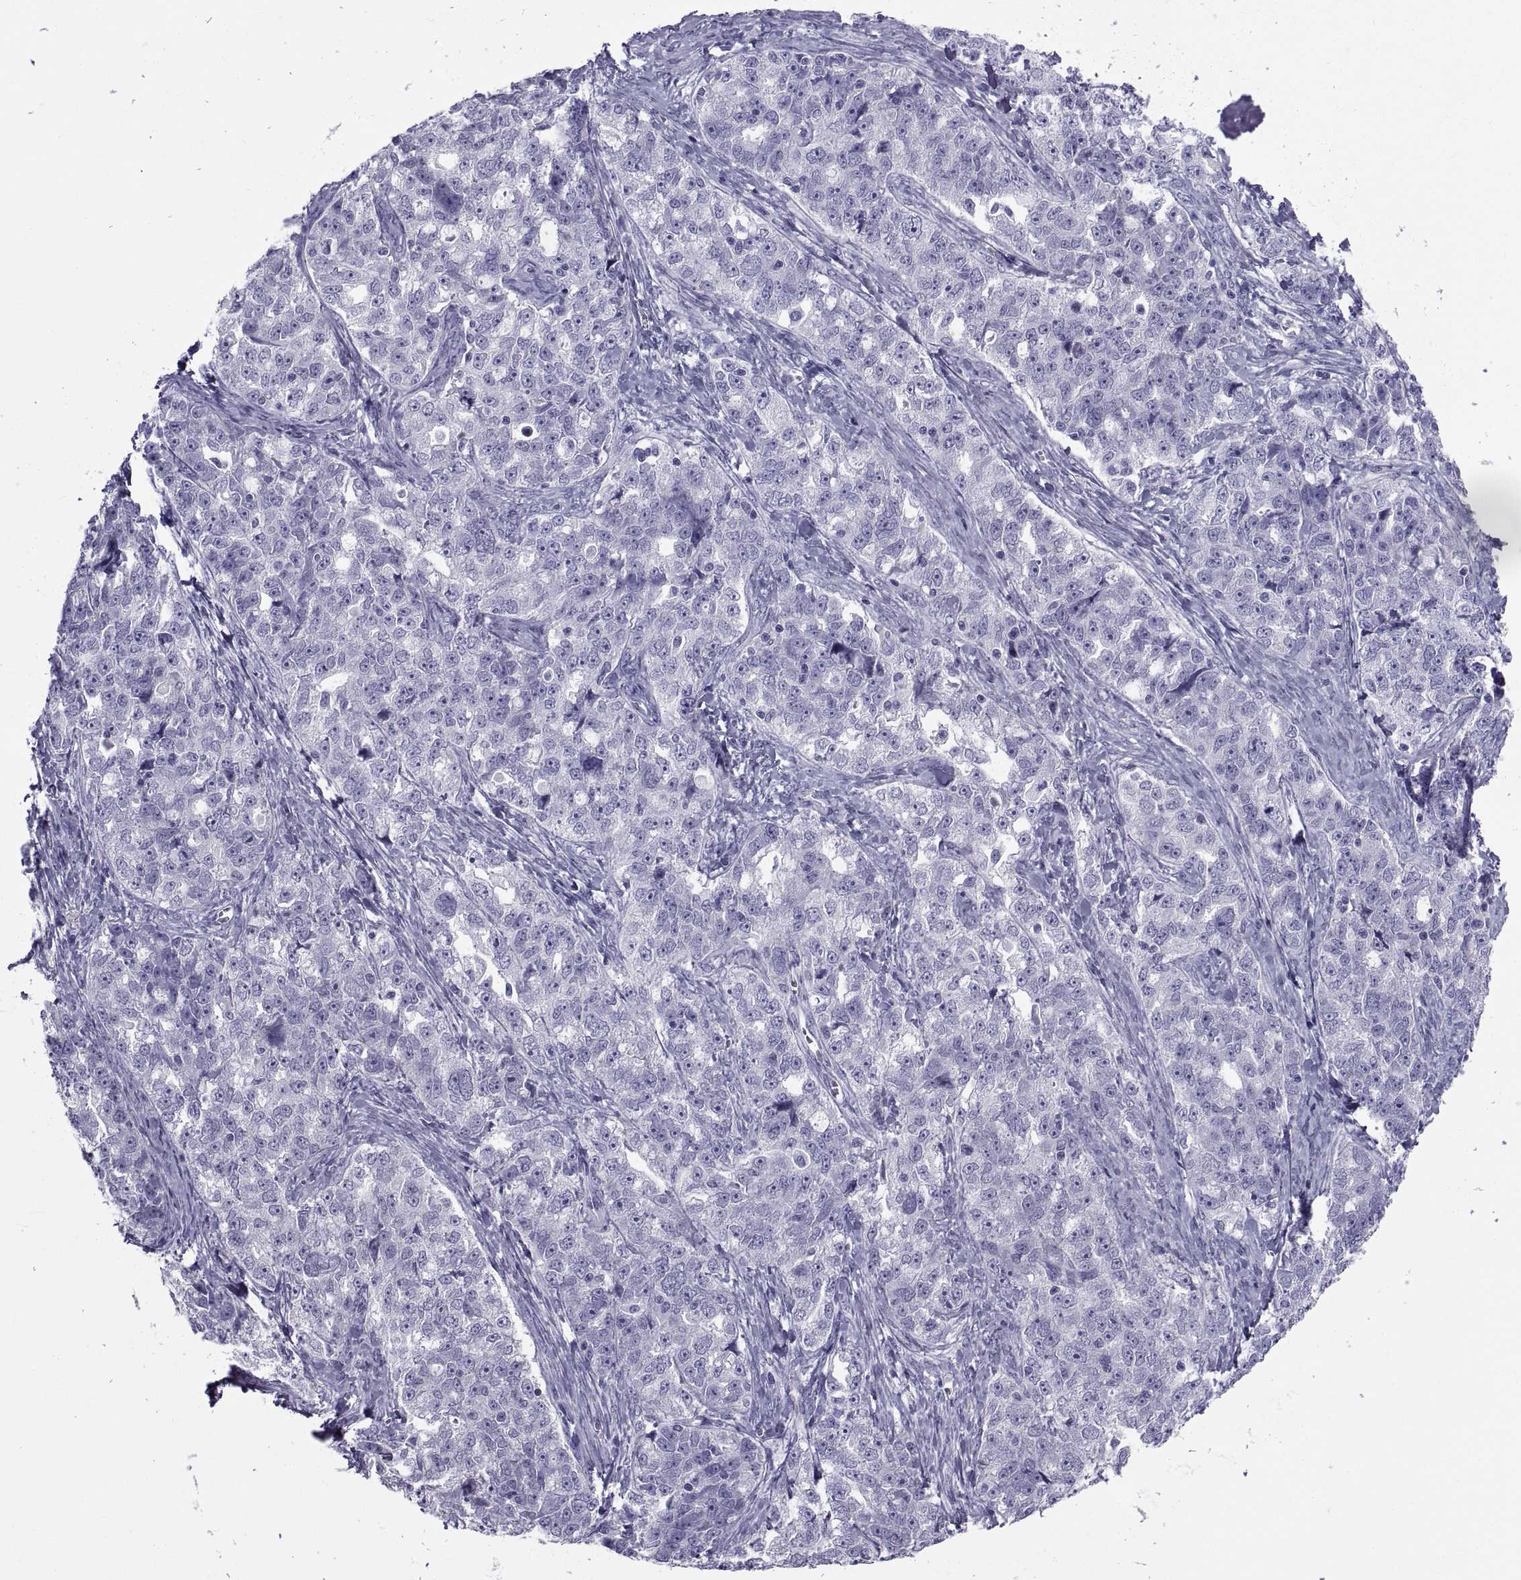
{"staining": {"intensity": "negative", "quantity": "none", "location": "none"}, "tissue": "ovarian cancer", "cell_type": "Tumor cells", "image_type": "cancer", "snomed": [{"axis": "morphology", "description": "Cystadenocarcinoma, serous, NOS"}, {"axis": "topography", "description": "Ovary"}], "caption": "A histopathology image of ovarian serous cystadenocarcinoma stained for a protein shows no brown staining in tumor cells.", "gene": "NPTX2", "patient": {"sex": "female", "age": 51}}